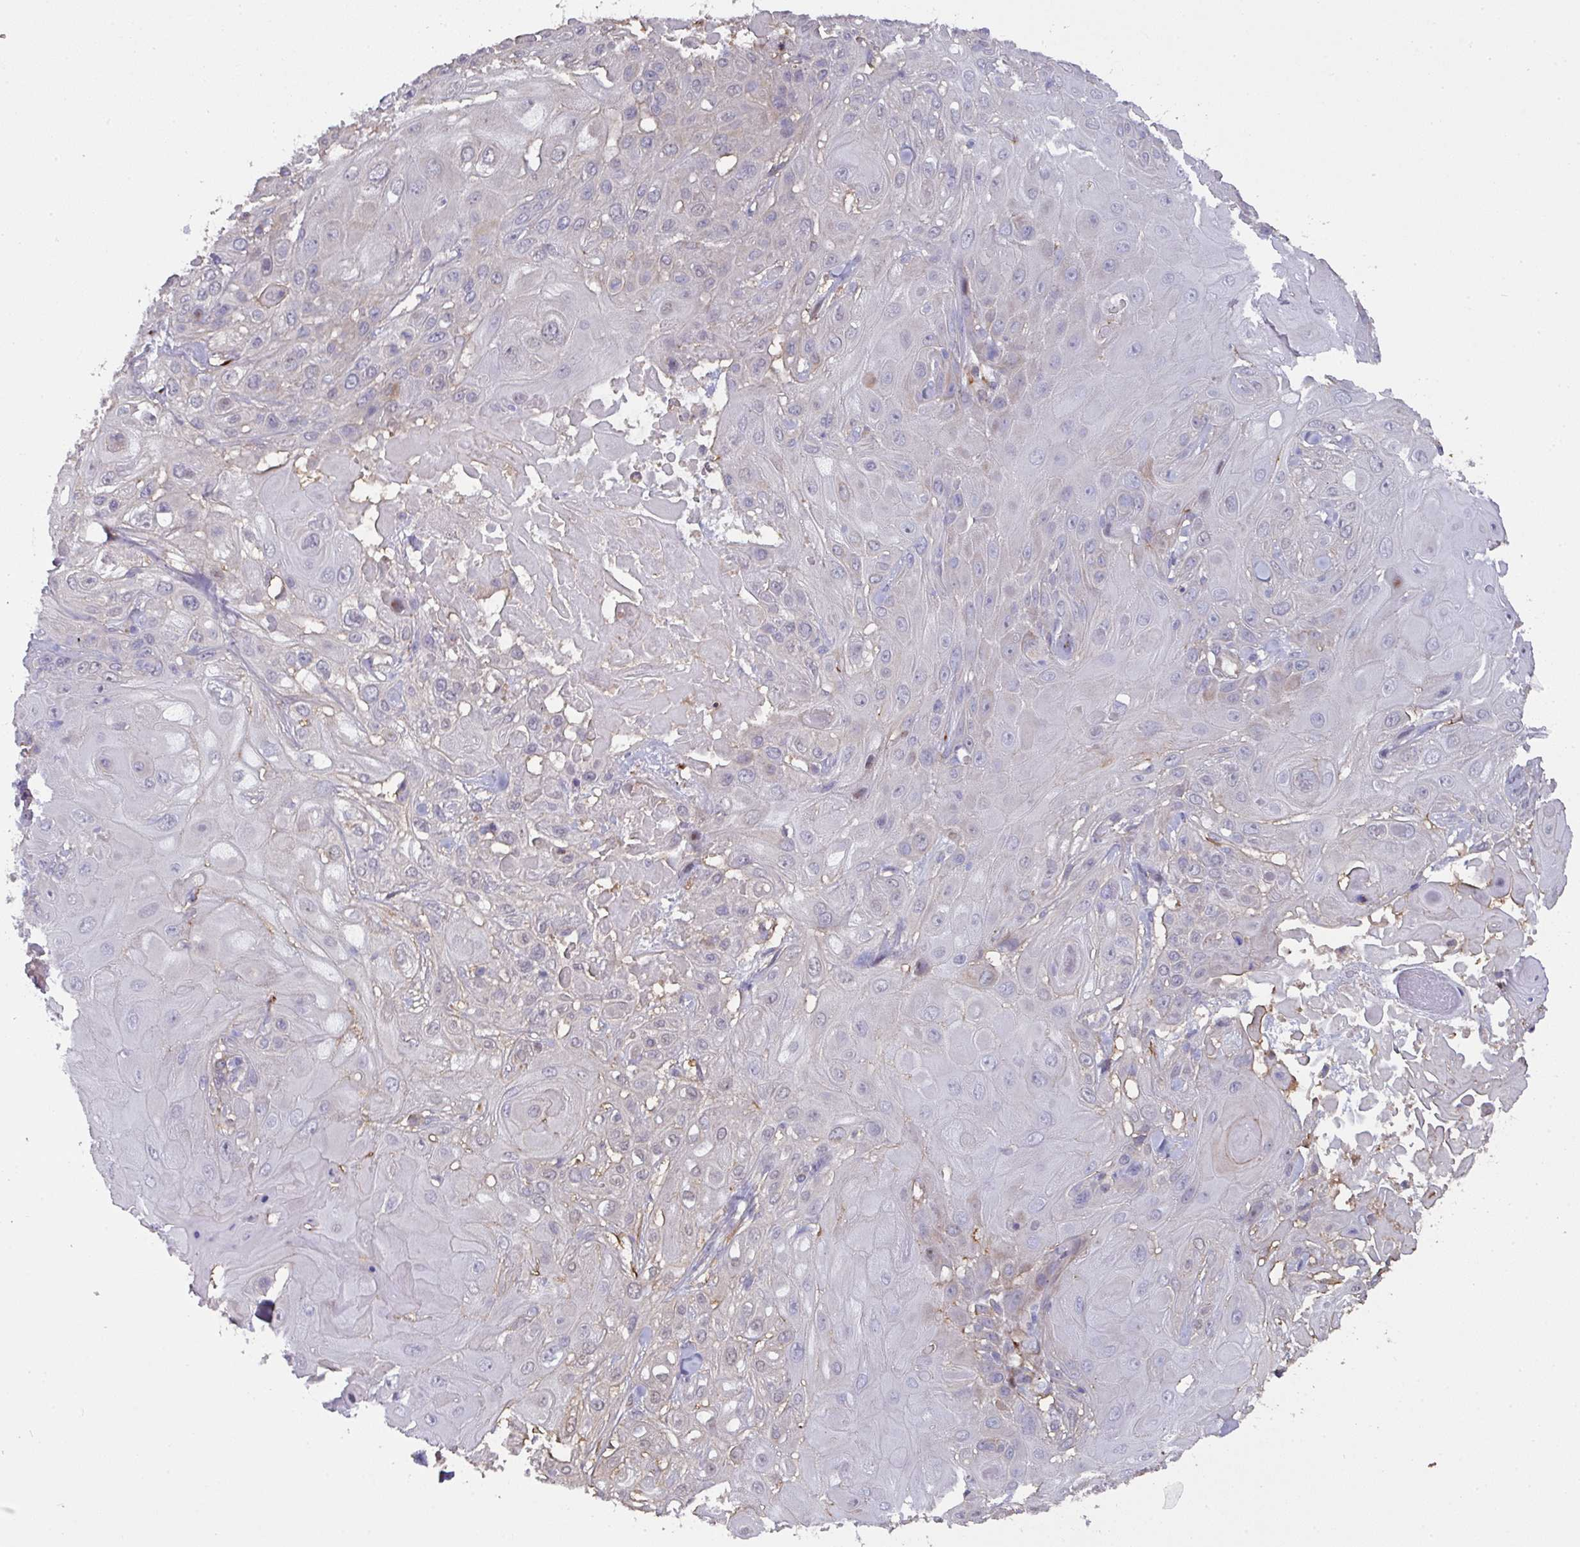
{"staining": {"intensity": "negative", "quantity": "none", "location": "none"}, "tissue": "skin cancer", "cell_type": "Tumor cells", "image_type": "cancer", "snomed": [{"axis": "morphology", "description": "Normal tissue, NOS"}, {"axis": "morphology", "description": "Squamous cell carcinoma, NOS"}, {"axis": "topography", "description": "Skin"}, {"axis": "topography", "description": "Cartilage tissue"}], "caption": "Squamous cell carcinoma (skin) stained for a protein using IHC demonstrates no positivity tumor cells.", "gene": "BEND5", "patient": {"sex": "female", "age": 79}}